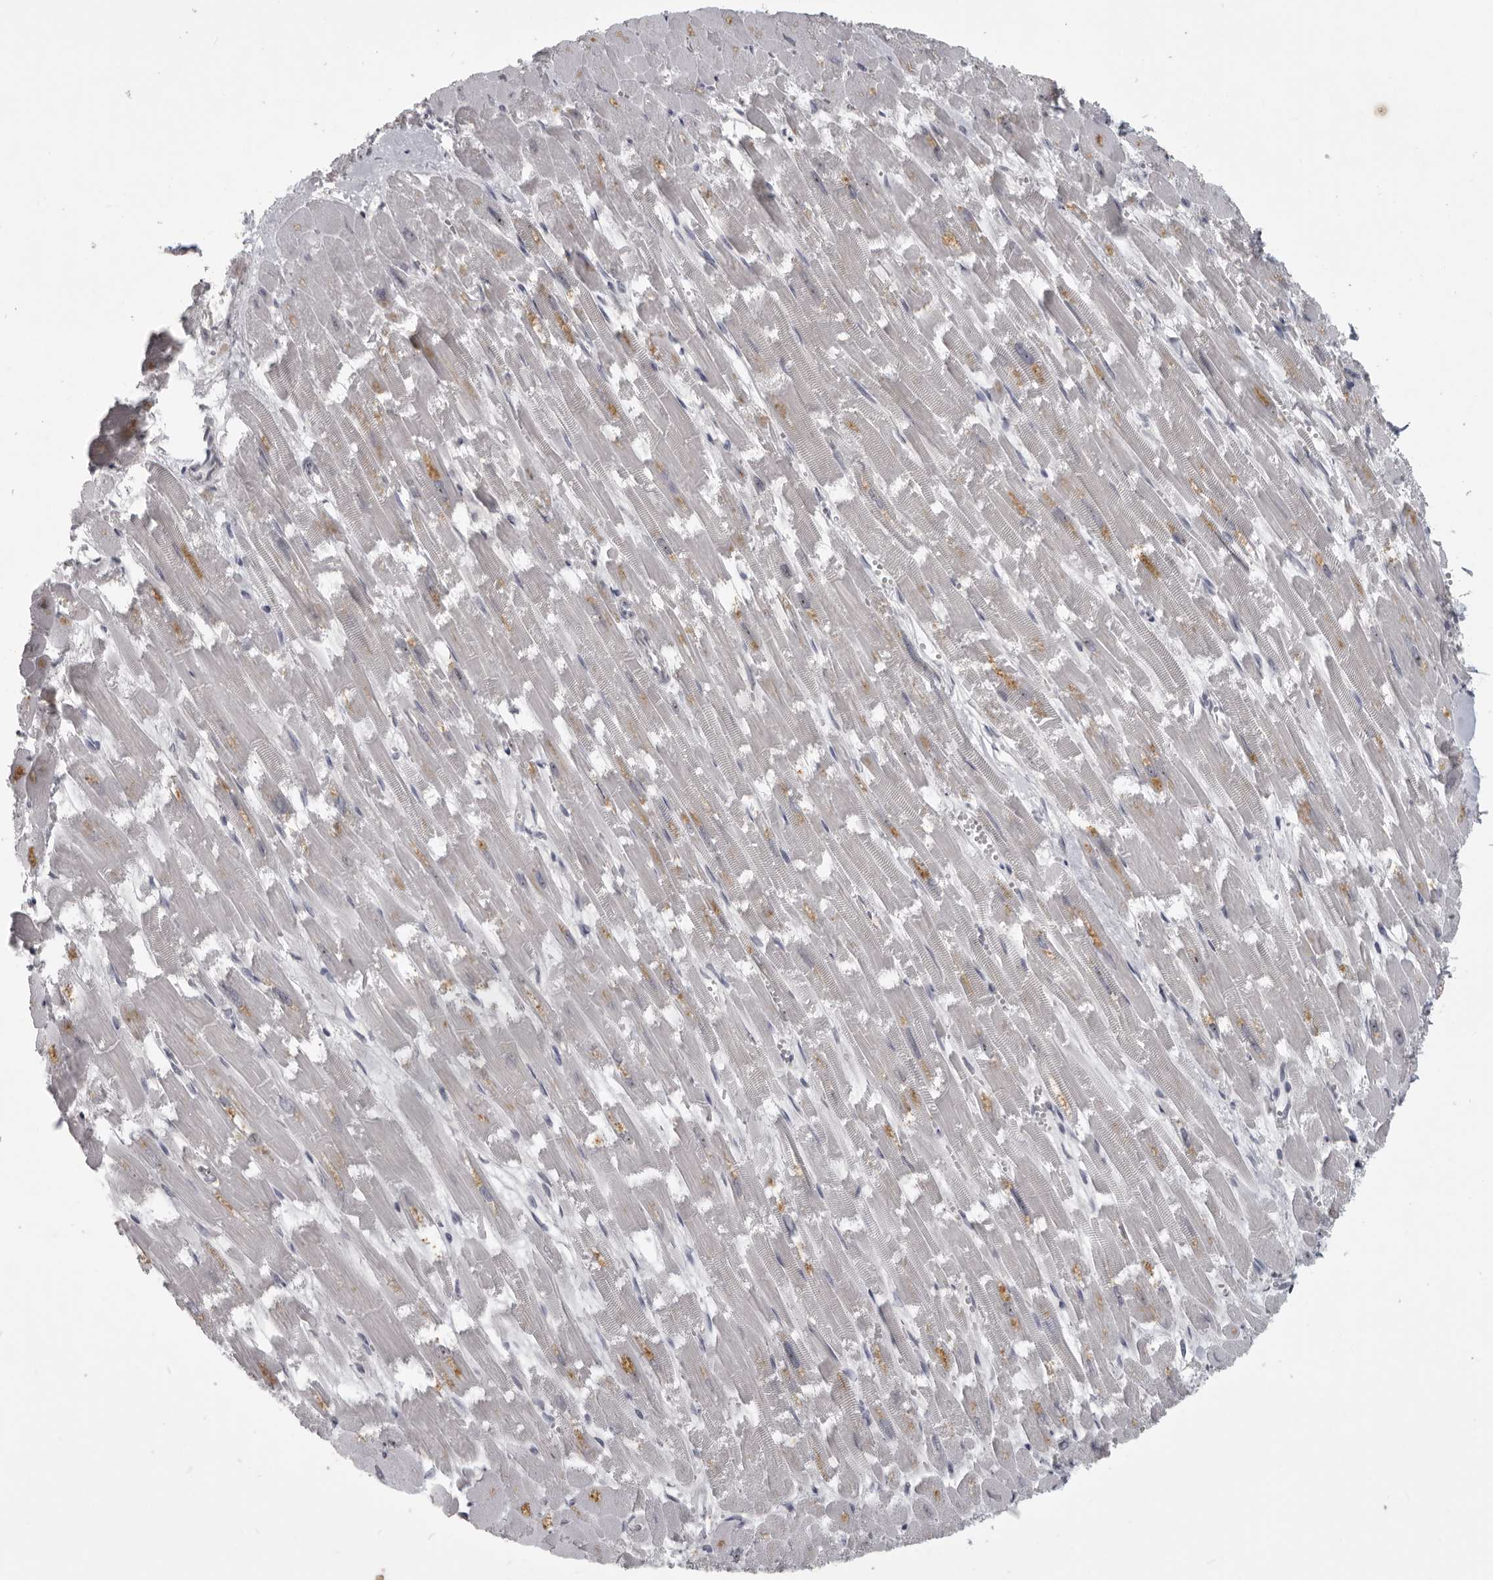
{"staining": {"intensity": "moderate", "quantity": "<25%", "location": "cytoplasmic/membranous,nuclear"}, "tissue": "heart muscle", "cell_type": "Cardiomyocytes", "image_type": "normal", "snomed": [{"axis": "morphology", "description": "Normal tissue, NOS"}, {"axis": "topography", "description": "Heart"}], "caption": "This micrograph demonstrates immunohistochemistry (IHC) staining of unremarkable human heart muscle, with low moderate cytoplasmic/membranous,nuclear expression in approximately <25% of cardiomyocytes.", "gene": "MRTO4", "patient": {"sex": "male", "age": 54}}